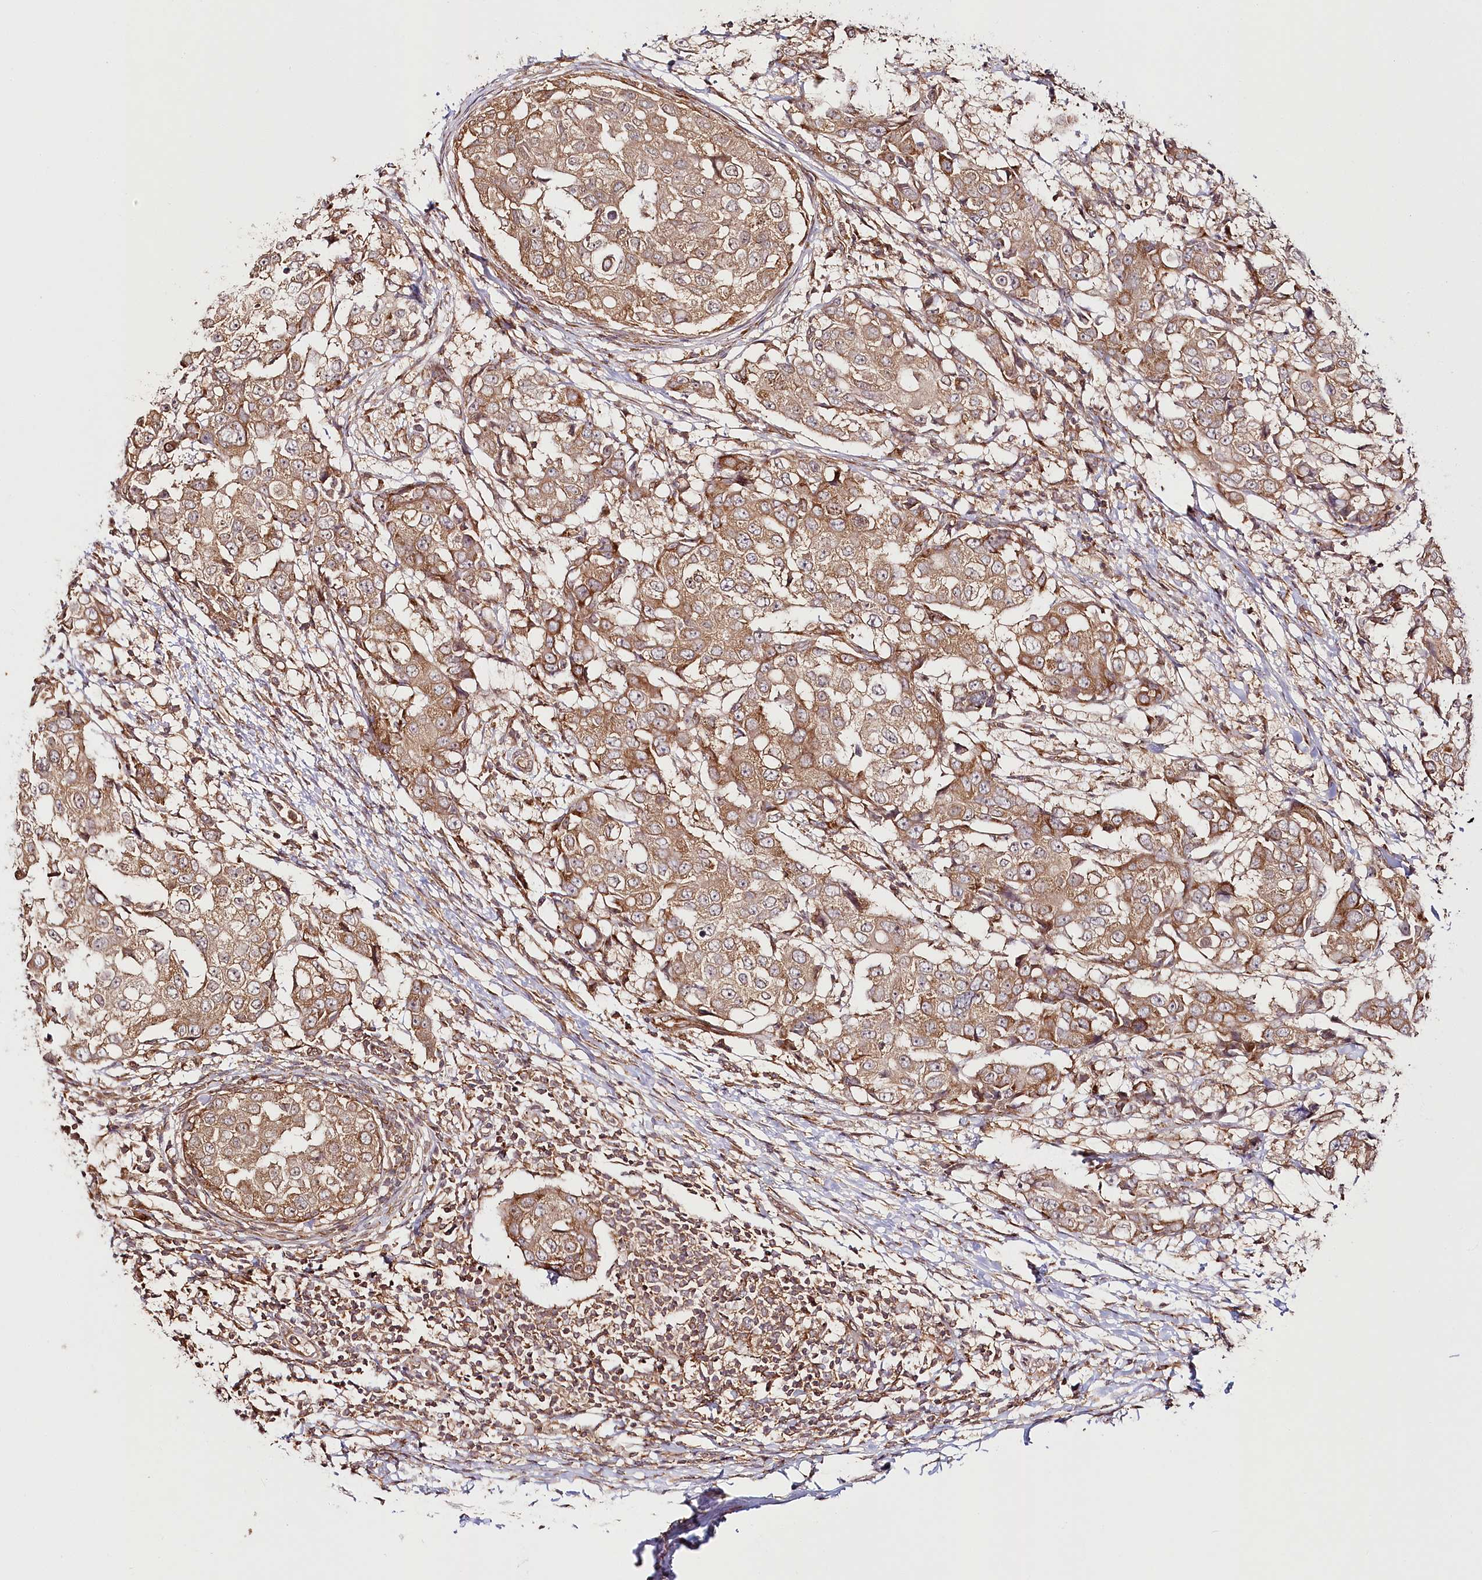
{"staining": {"intensity": "moderate", "quantity": ">75%", "location": "cytoplasmic/membranous"}, "tissue": "breast cancer", "cell_type": "Tumor cells", "image_type": "cancer", "snomed": [{"axis": "morphology", "description": "Duct carcinoma"}, {"axis": "topography", "description": "Breast"}], "caption": "There is medium levels of moderate cytoplasmic/membranous staining in tumor cells of breast cancer, as demonstrated by immunohistochemical staining (brown color).", "gene": "OTUD4", "patient": {"sex": "female", "age": 27}}